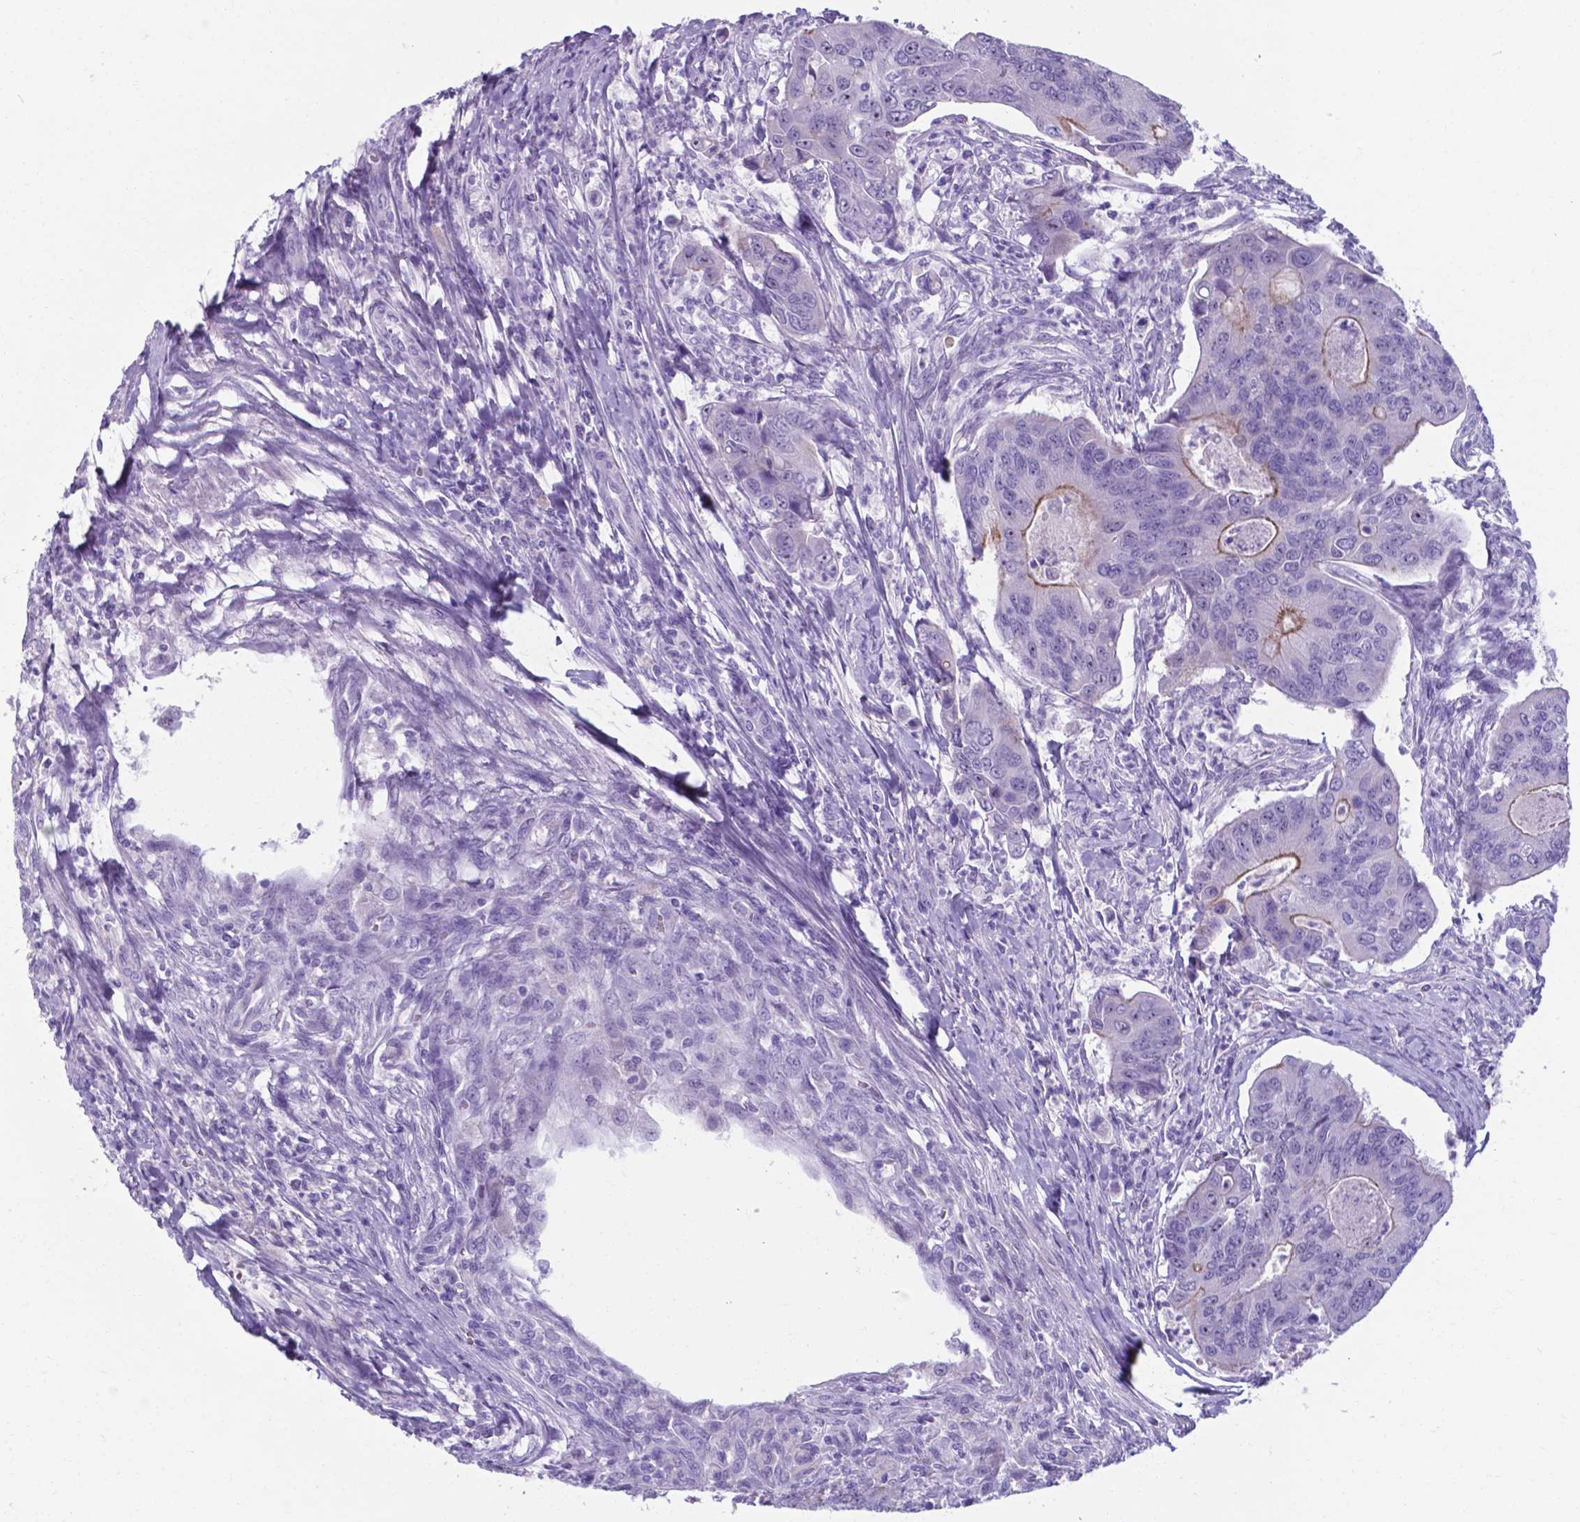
{"staining": {"intensity": "moderate", "quantity": "<25%", "location": "cytoplasmic/membranous"}, "tissue": "colorectal cancer", "cell_type": "Tumor cells", "image_type": "cancer", "snomed": [{"axis": "morphology", "description": "Adenocarcinoma, NOS"}, {"axis": "topography", "description": "Colon"}], "caption": "A photomicrograph of colorectal adenocarcinoma stained for a protein exhibits moderate cytoplasmic/membranous brown staining in tumor cells. The protein is stained brown, and the nuclei are stained in blue (DAB (3,3'-diaminobenzidine) IHC with brightfield microscopy, high magnification).", "gene": "AP5B1", "patient": {"sex": "female", "age": 67}}